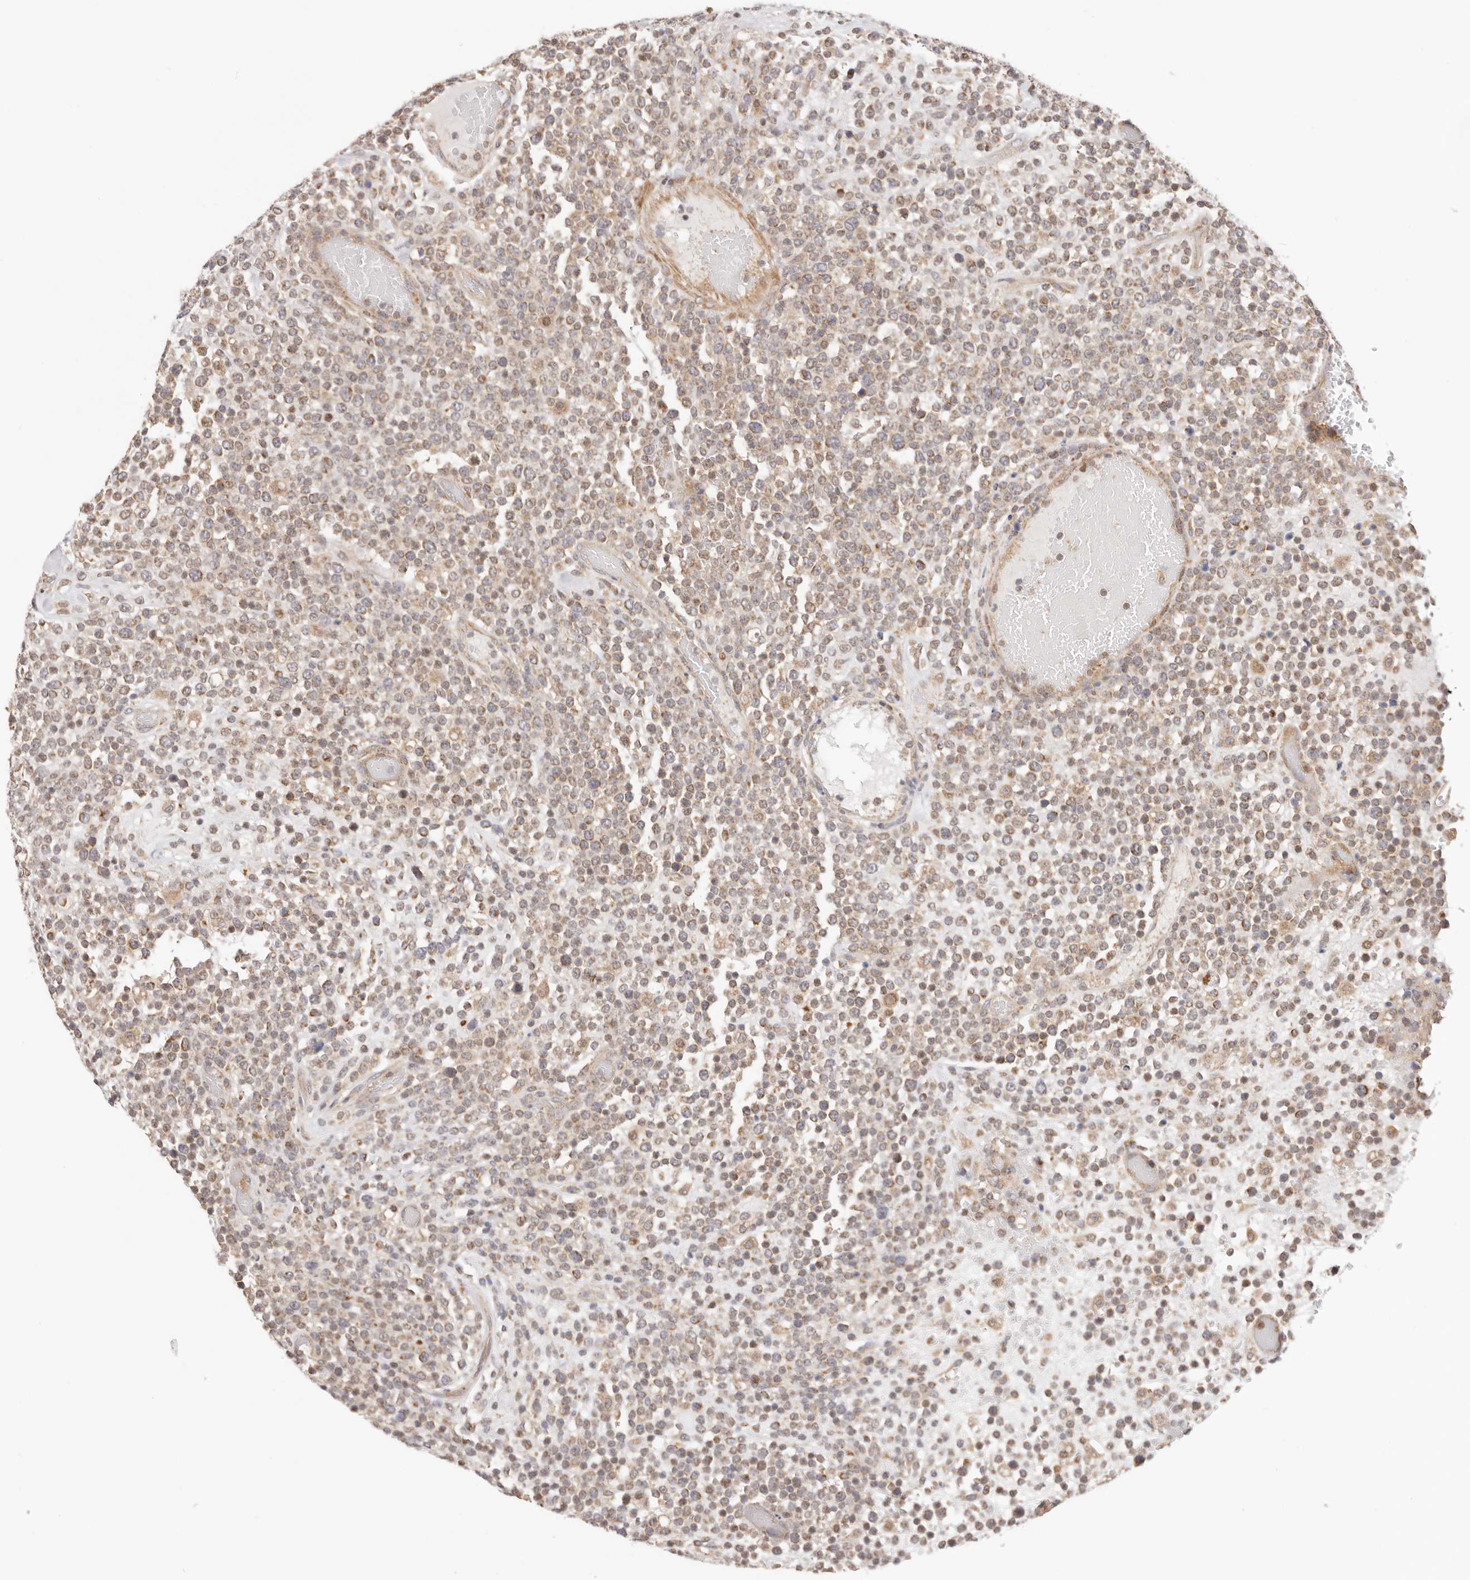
{"staining": {"intensity": "weak", "quantity": ">75%", "location": "cytoplasmic/membranous"}, "tissue": "lymphoma", "cell_type": "Tumor cells", "image_type": "cancer", "snomed": [{"axis": "morphology", "description": "Malignant lymphoma, non-Hodgkin's type, High grade"}, {"axis": "topography", "description": "Colon"}], "caption": "Brown immunohistochemical staining in lymphoma demonstrates weak cytoplasmic/membranous expression in approximately >75% of tumor cells.", "gene": "KCMF1", "patient": {"sex": "female", "age": 53}}